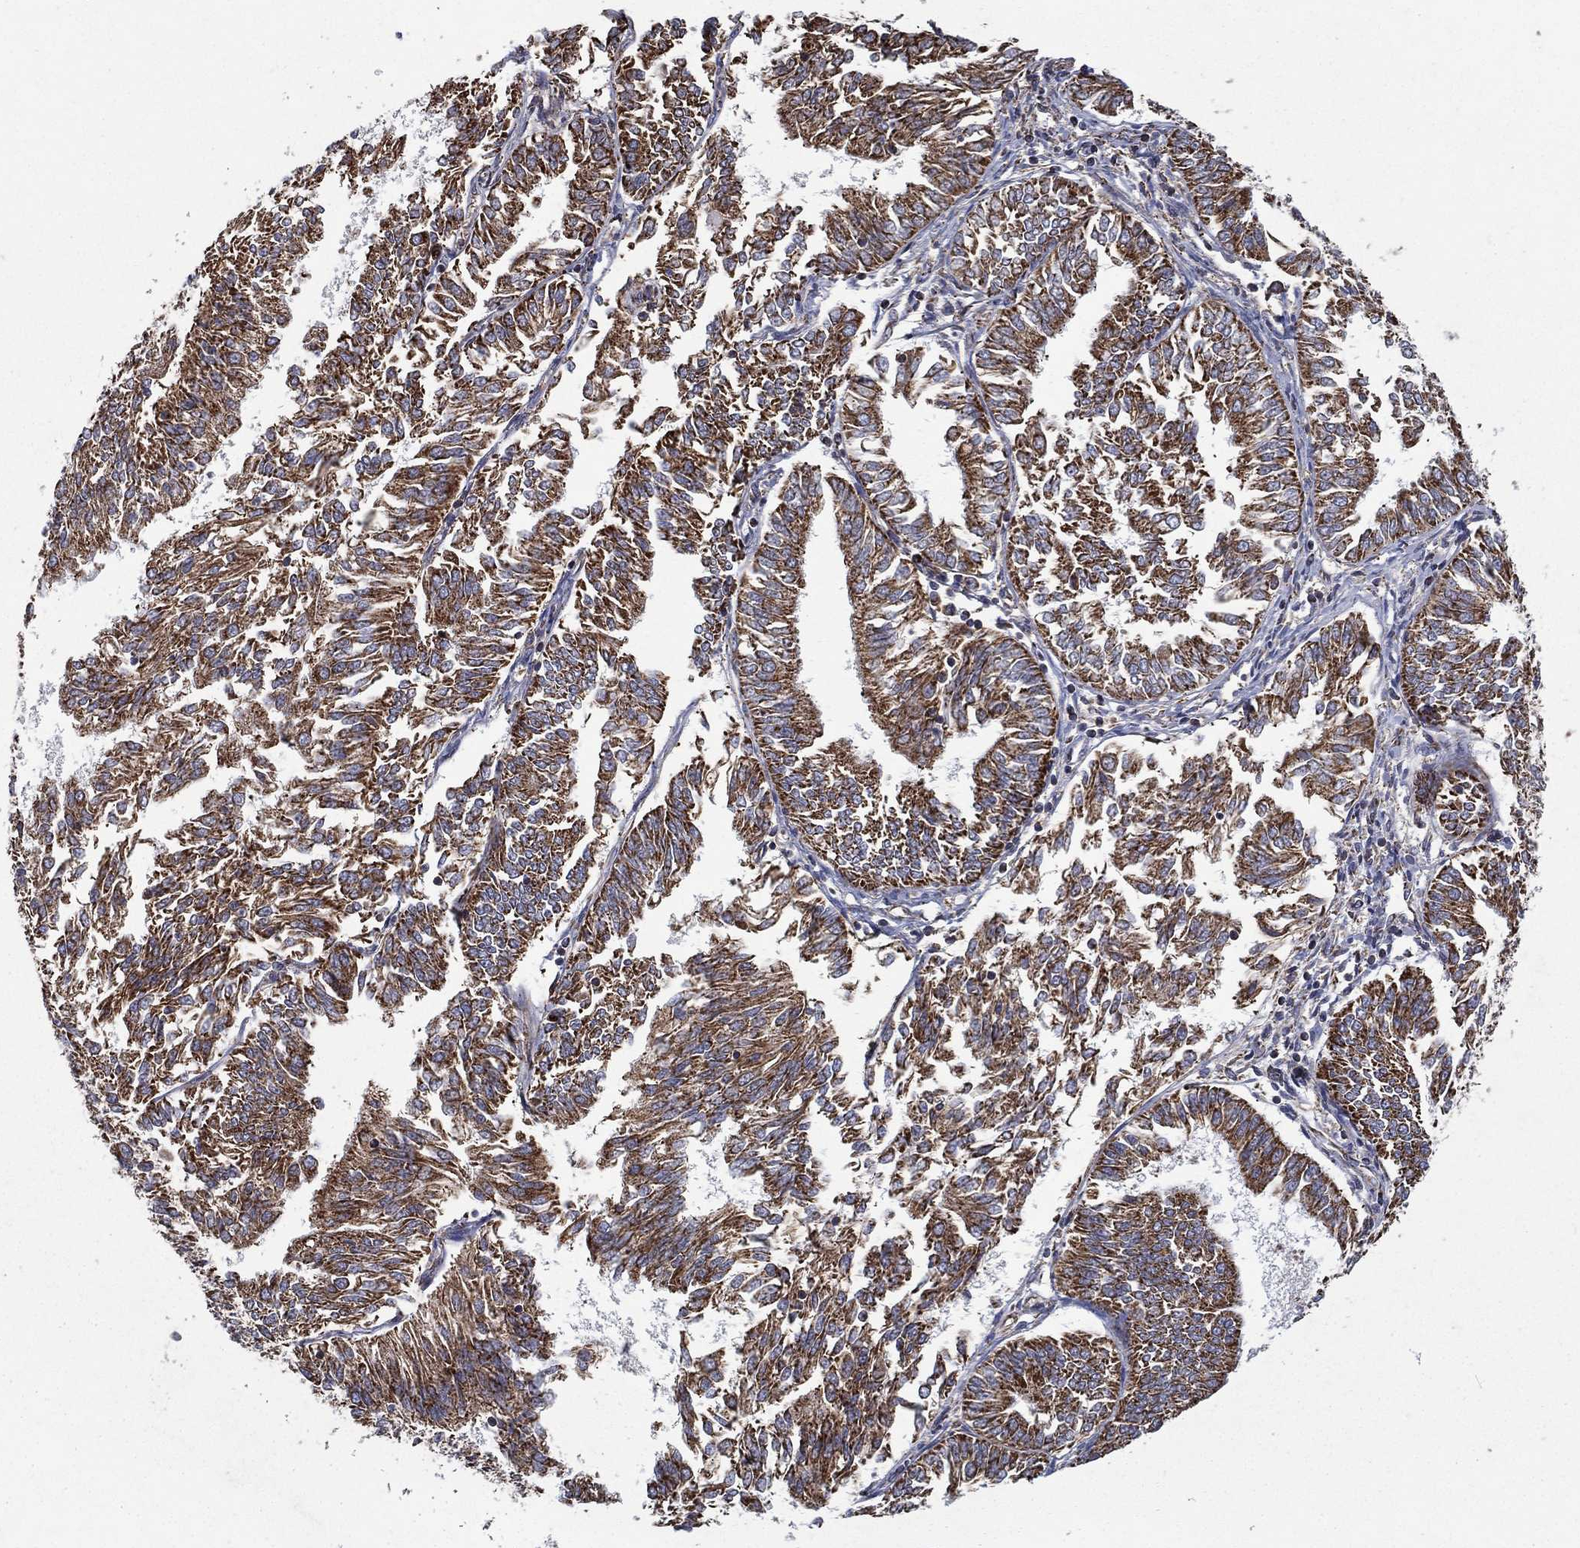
{"staining": {"intensity": "strong", "quantity": "25%-75%", "location": "cytoplasmic/membranous"}, "tissue": "endometrial cancer", "cell_type": "Tumor cells", "image_type": "cancer", "snomed": [{"axis": "morphology", "description": "Adenocarcinoma, NOS"}, {"axis": "topography", "description": "Endometrium"}], "caption": "Strong cytoplasmic/membranous protein expression is present in approximately 25%-75% of tumor cells in endometrial cancer.", "gene": "MT-CYB", "patient": {"sex": "female", "age": 58}}